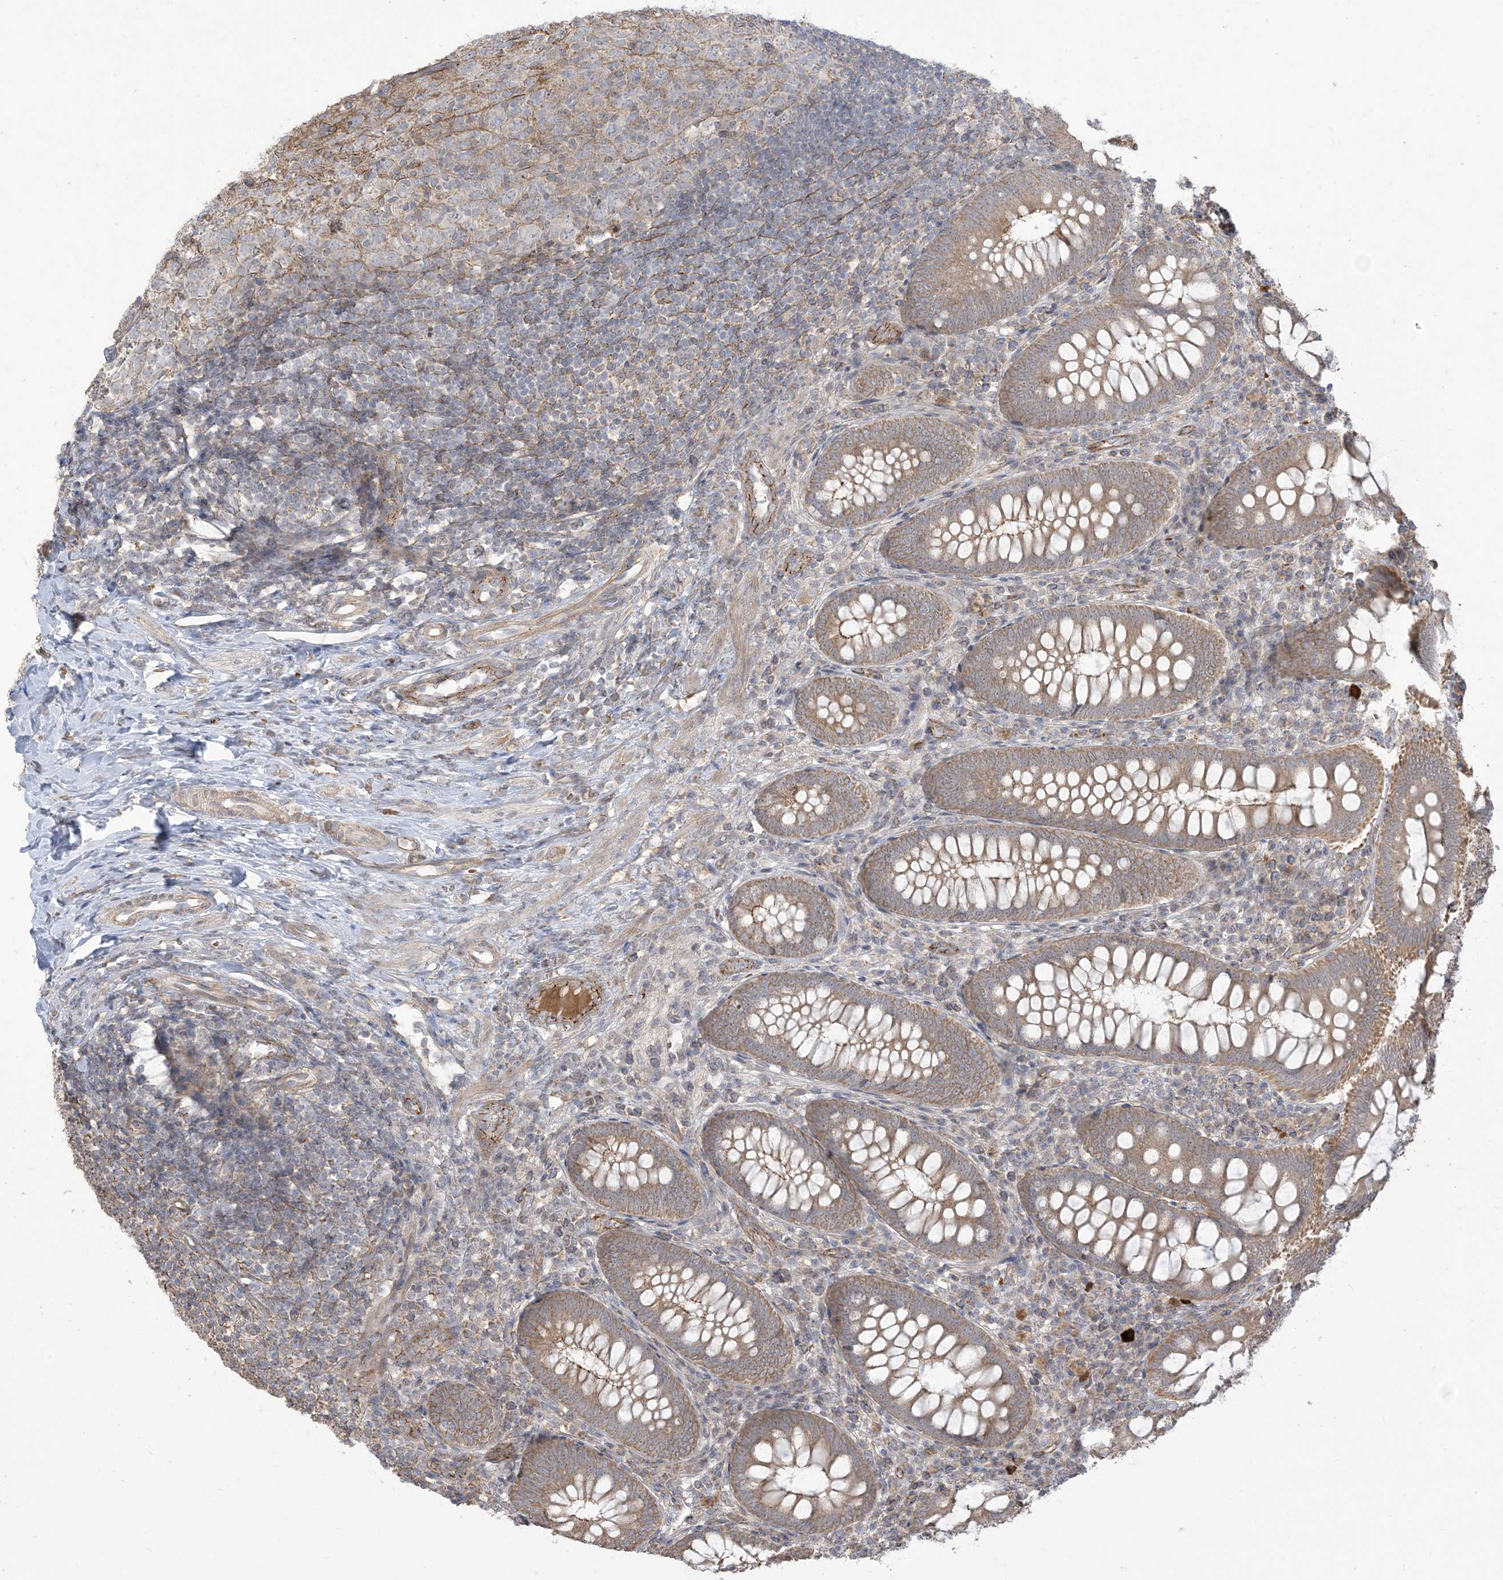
{"staining": {"intensity": "weak", "quantity": ">75%", "location": "cytoplasmic/membranous"}, "tissue": "appendix", "cell_type": "Glandular cells", "image_type": "normal", "snomed": [{"axis": "morphology", "description": "Normal tissue, NOS"}, {"axis": "topography", "description": "Appendix"}], "caption": "Glandular cells reveal low levels of weak cytoplasmic/membranous staining in about >75% of cells in normal human appendix. The staining was performed using DAB to visualize the protein expression in brown, while the nuclei were stained in blue with hematoxylin (Magnification: 20x).", "gene": "KLHL18", "patient": {"sex": "male", "age": 14}}